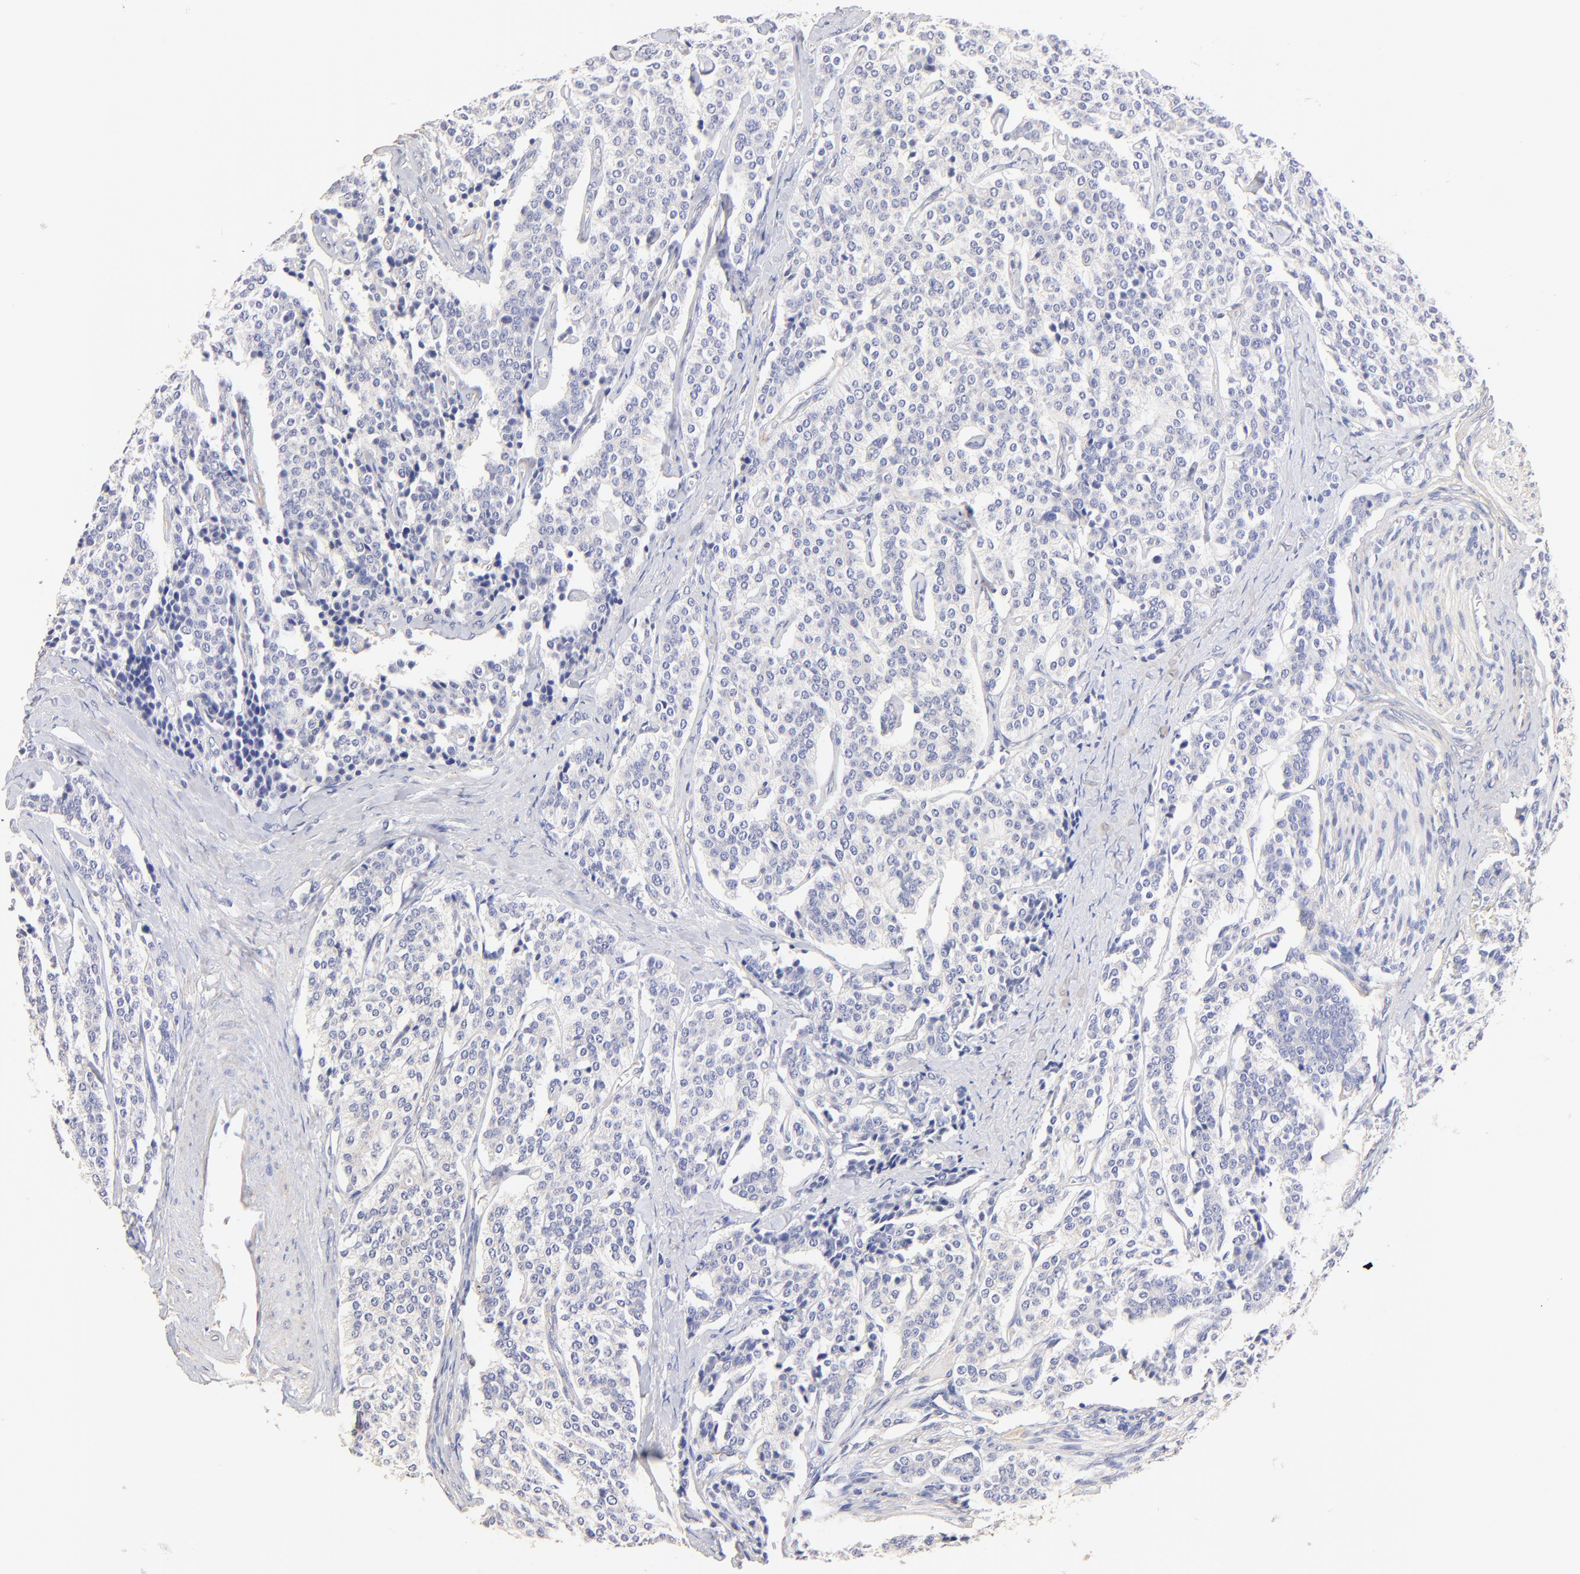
{"staining": {"intensity": "negative", "quantity": "none", "location": "none"}, "tissue": "carcinoid", "cell_type": "Tumor cells", "image_type": "cancer", "snomed": [{"axis": "morphology", "description": "Carcinoid, malignant, NOS"}, {"axis": "topography", "description": "Small intestine"}], "caption": "High power microscopy micrograph of an IHC histopathology image of carcinoid, revealing no significant staining in tumor cells.", "gene": "ACTRT1", "patient": {"sex": "male", "age": 63}}